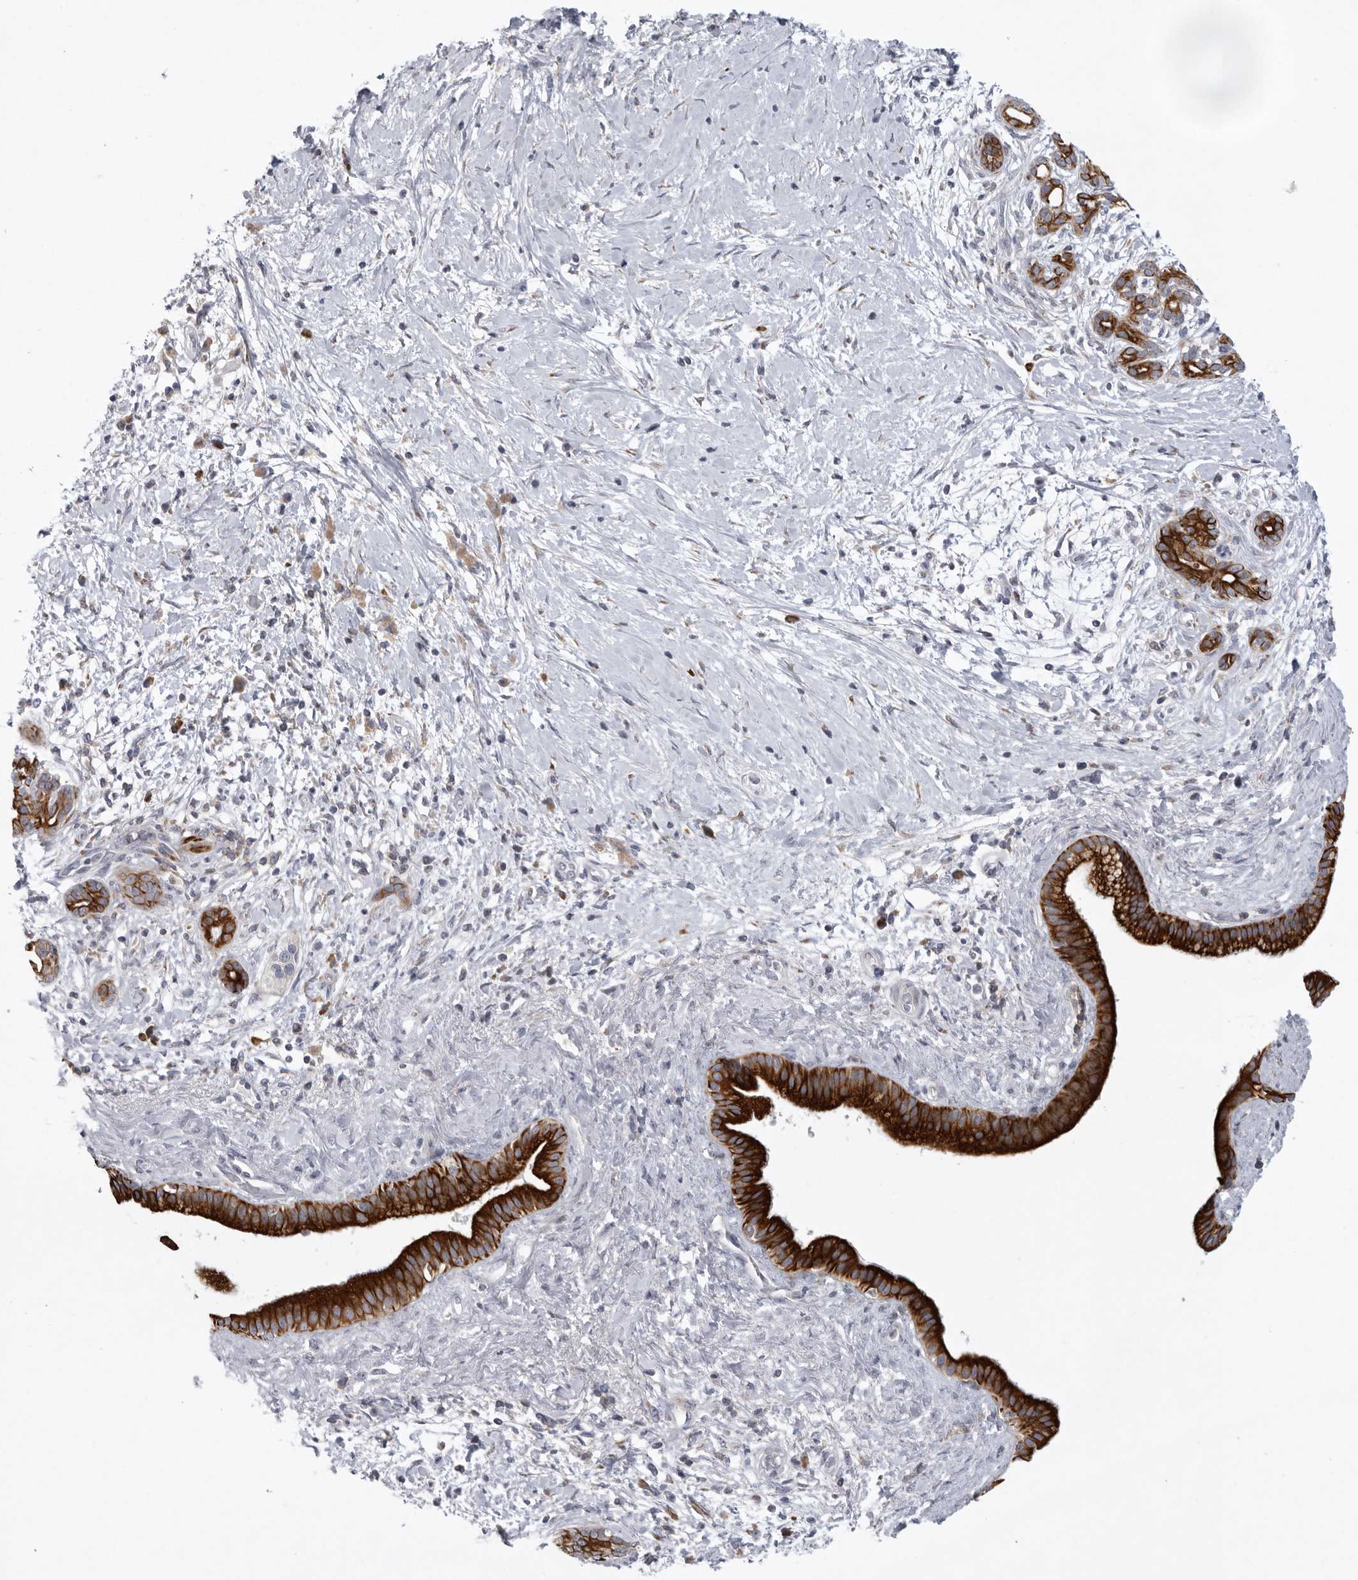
{"staining": {"intensity": "strong", "quantity": ">75%", "location": "cytoplasmic/membranous"}, "tissue": "pancreatic cancer", "cell_type": "Tumor cells", "image_type": "cancer", "snomed": [{"axis": "morphology", "description": "Adenocarcinoma, NOS"}, {"axis": "topography", "description": "Pancreas"}], "caption": "Protein expression by immunohistochemistry (IHC) exhibits strong cytoplasmic/membranous positivity in about >75% of tumor cells in adenocarcinoma (pancreatic).", "gene": "USP24", "patient": {"sex": "male", "age": 58}}